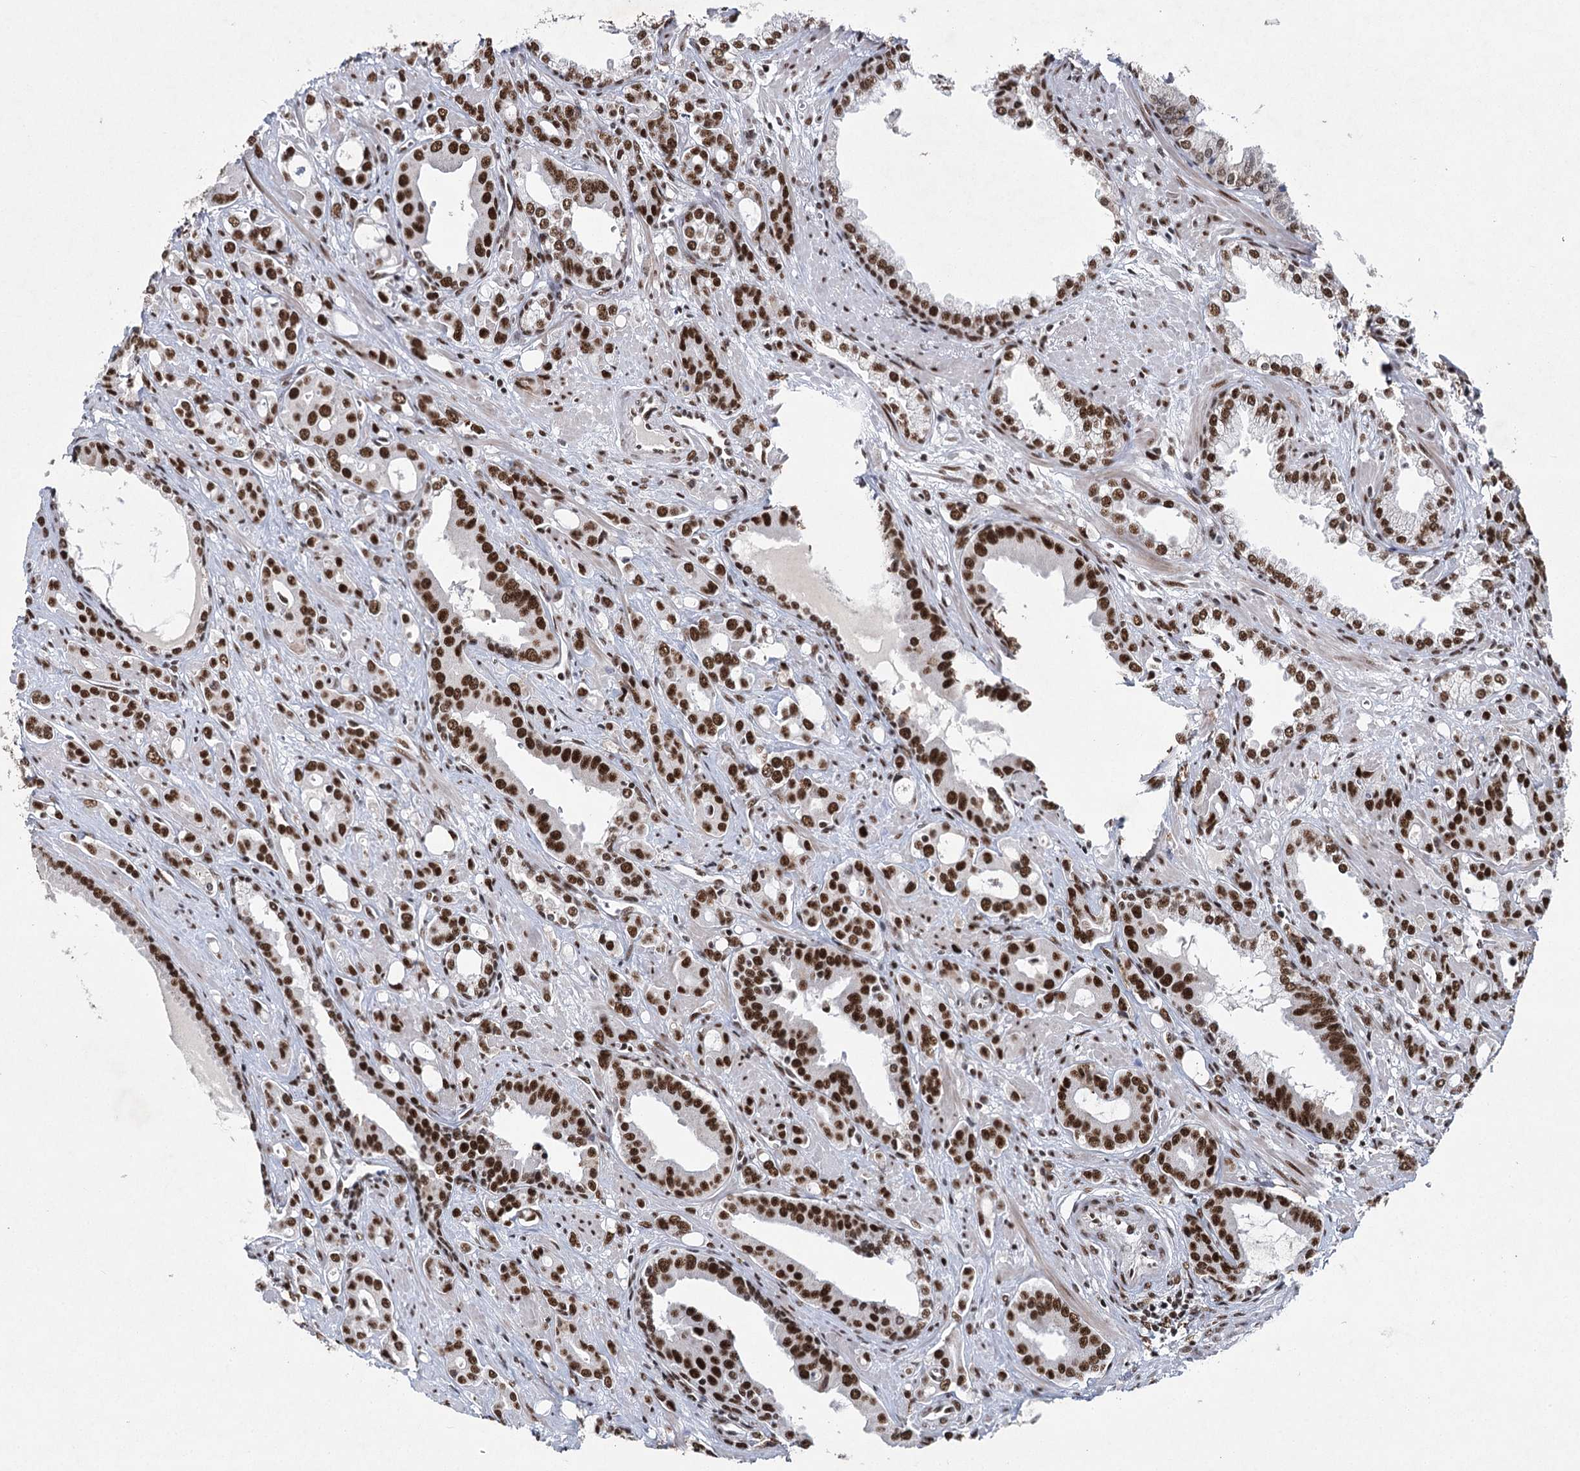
{"staining": {"intensity": "moderate", "quantity": ">75%", "location": "nuclear"}, "tissue": "prostate cancer", "cell_type": "Tumor cells", "image_type": "cancer", "snomed": [{"axis": "morphology", "description": "Adenocarcinoma, High grade"}, {"axis": "topography", "description": "Prostate"}], "caption": "Prostate cancer (high-grade adenocarcinoma) stained for a protein reveals moderate nuclear positivity in tumor cells. (IHC, brightfield microscopy, high magnification).", "gene": "SCAF8", "patient": {"sex": "male", "age": 72}}